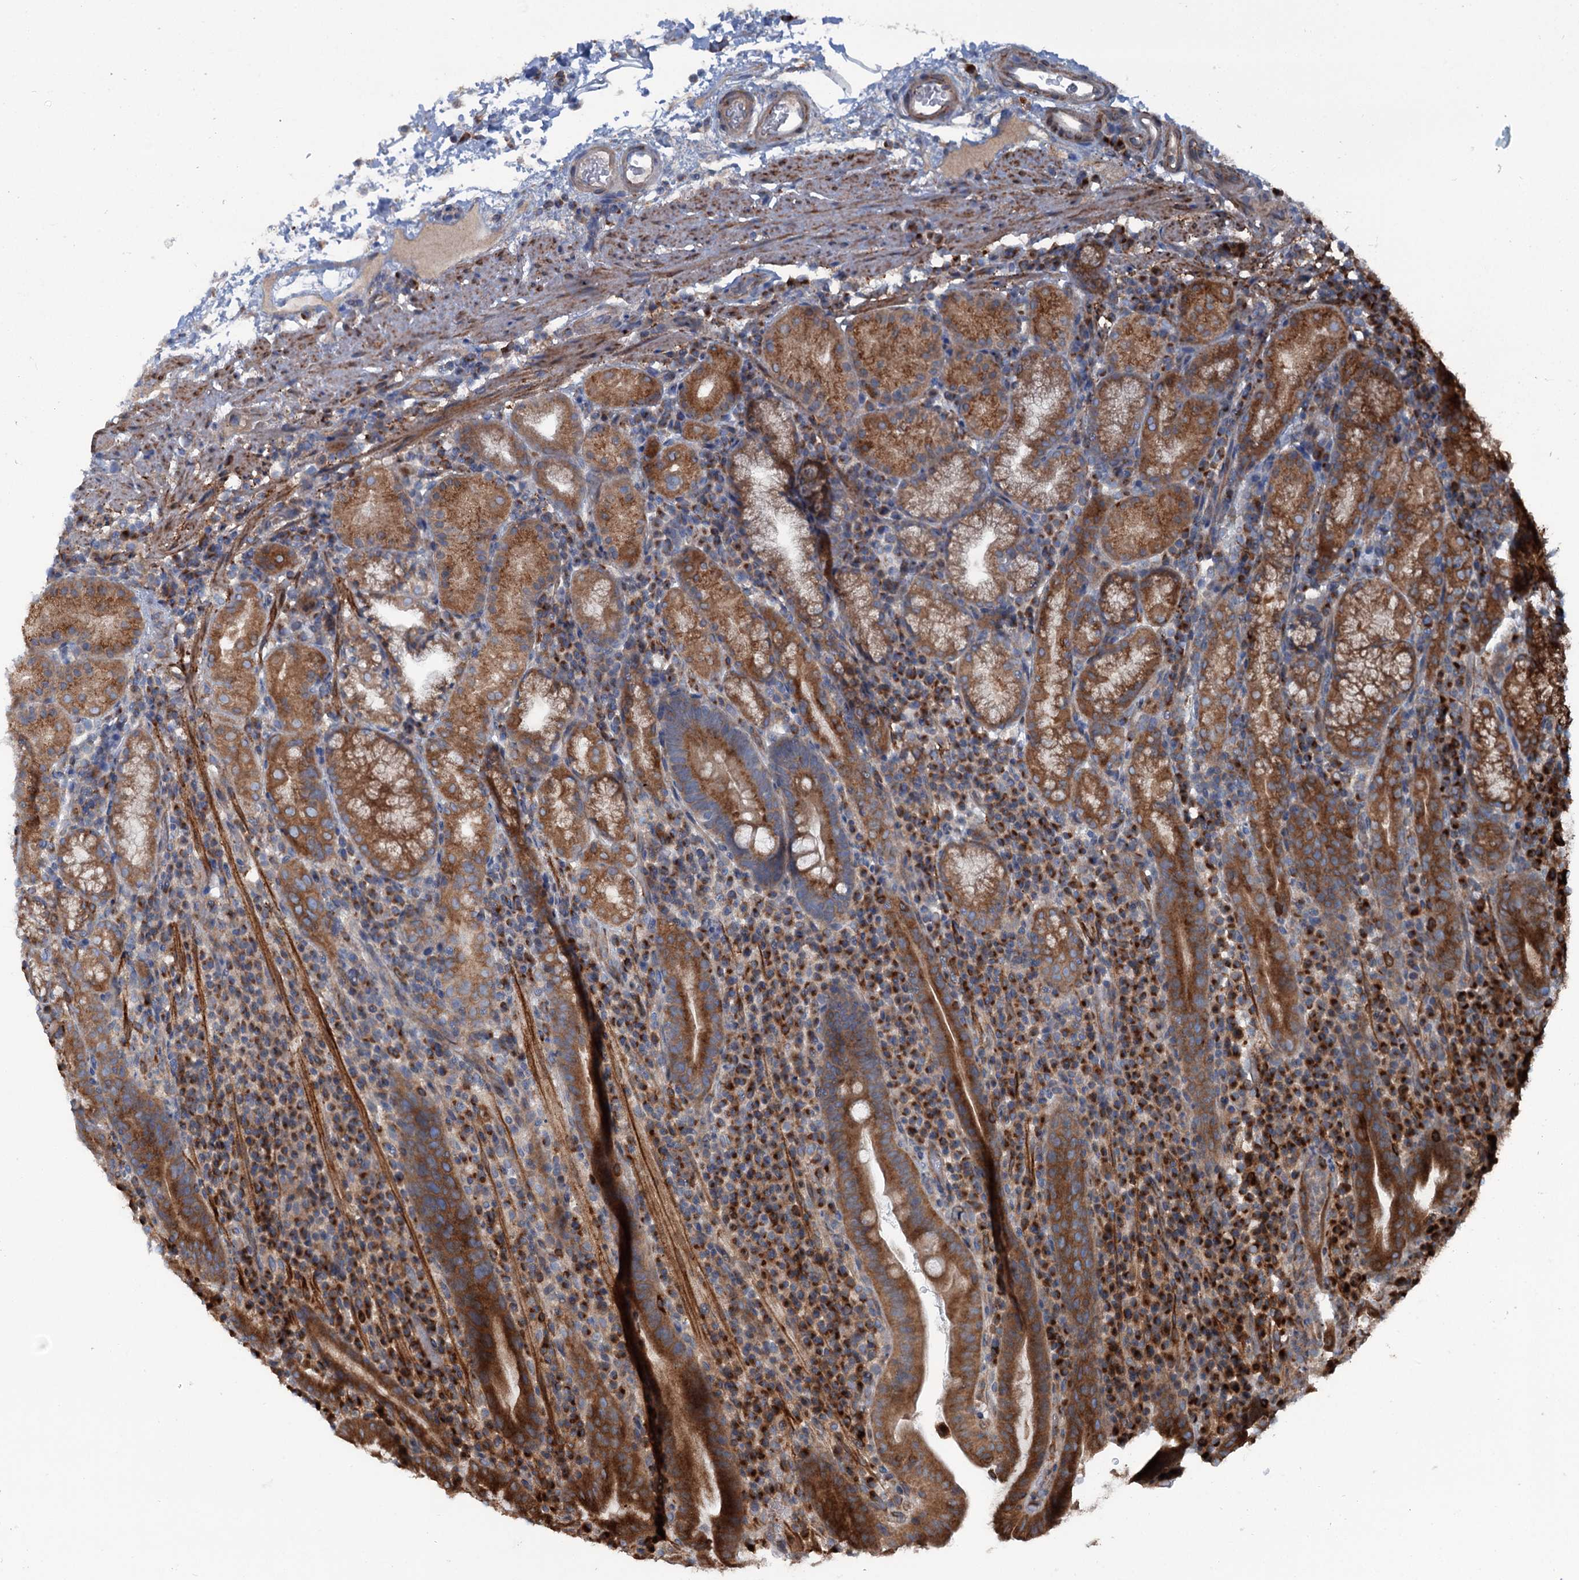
{"staining": {"intensity": "strong", "quantity": ">75%", "location": "cytoplasmic/membranous"}, "tissue": "stomach", "cell_type": "Glandular cells", "image_type": "normal", "snomed": [{"axis": "morphology", "description": "Normal tissue, NOS"}, {"axis": "morphology", "description": "Inflammation, NOS"}, {"axis": "topography", "description": "Stomach"}], "caption": "IHC of unremarkable stomach demonstrates high levels of strong cytoplasmic/membranous staining in approximately >75% of glandular cells.", "gene": "CALCOCO1", "patient": {"sex": "male", "age": 79}}